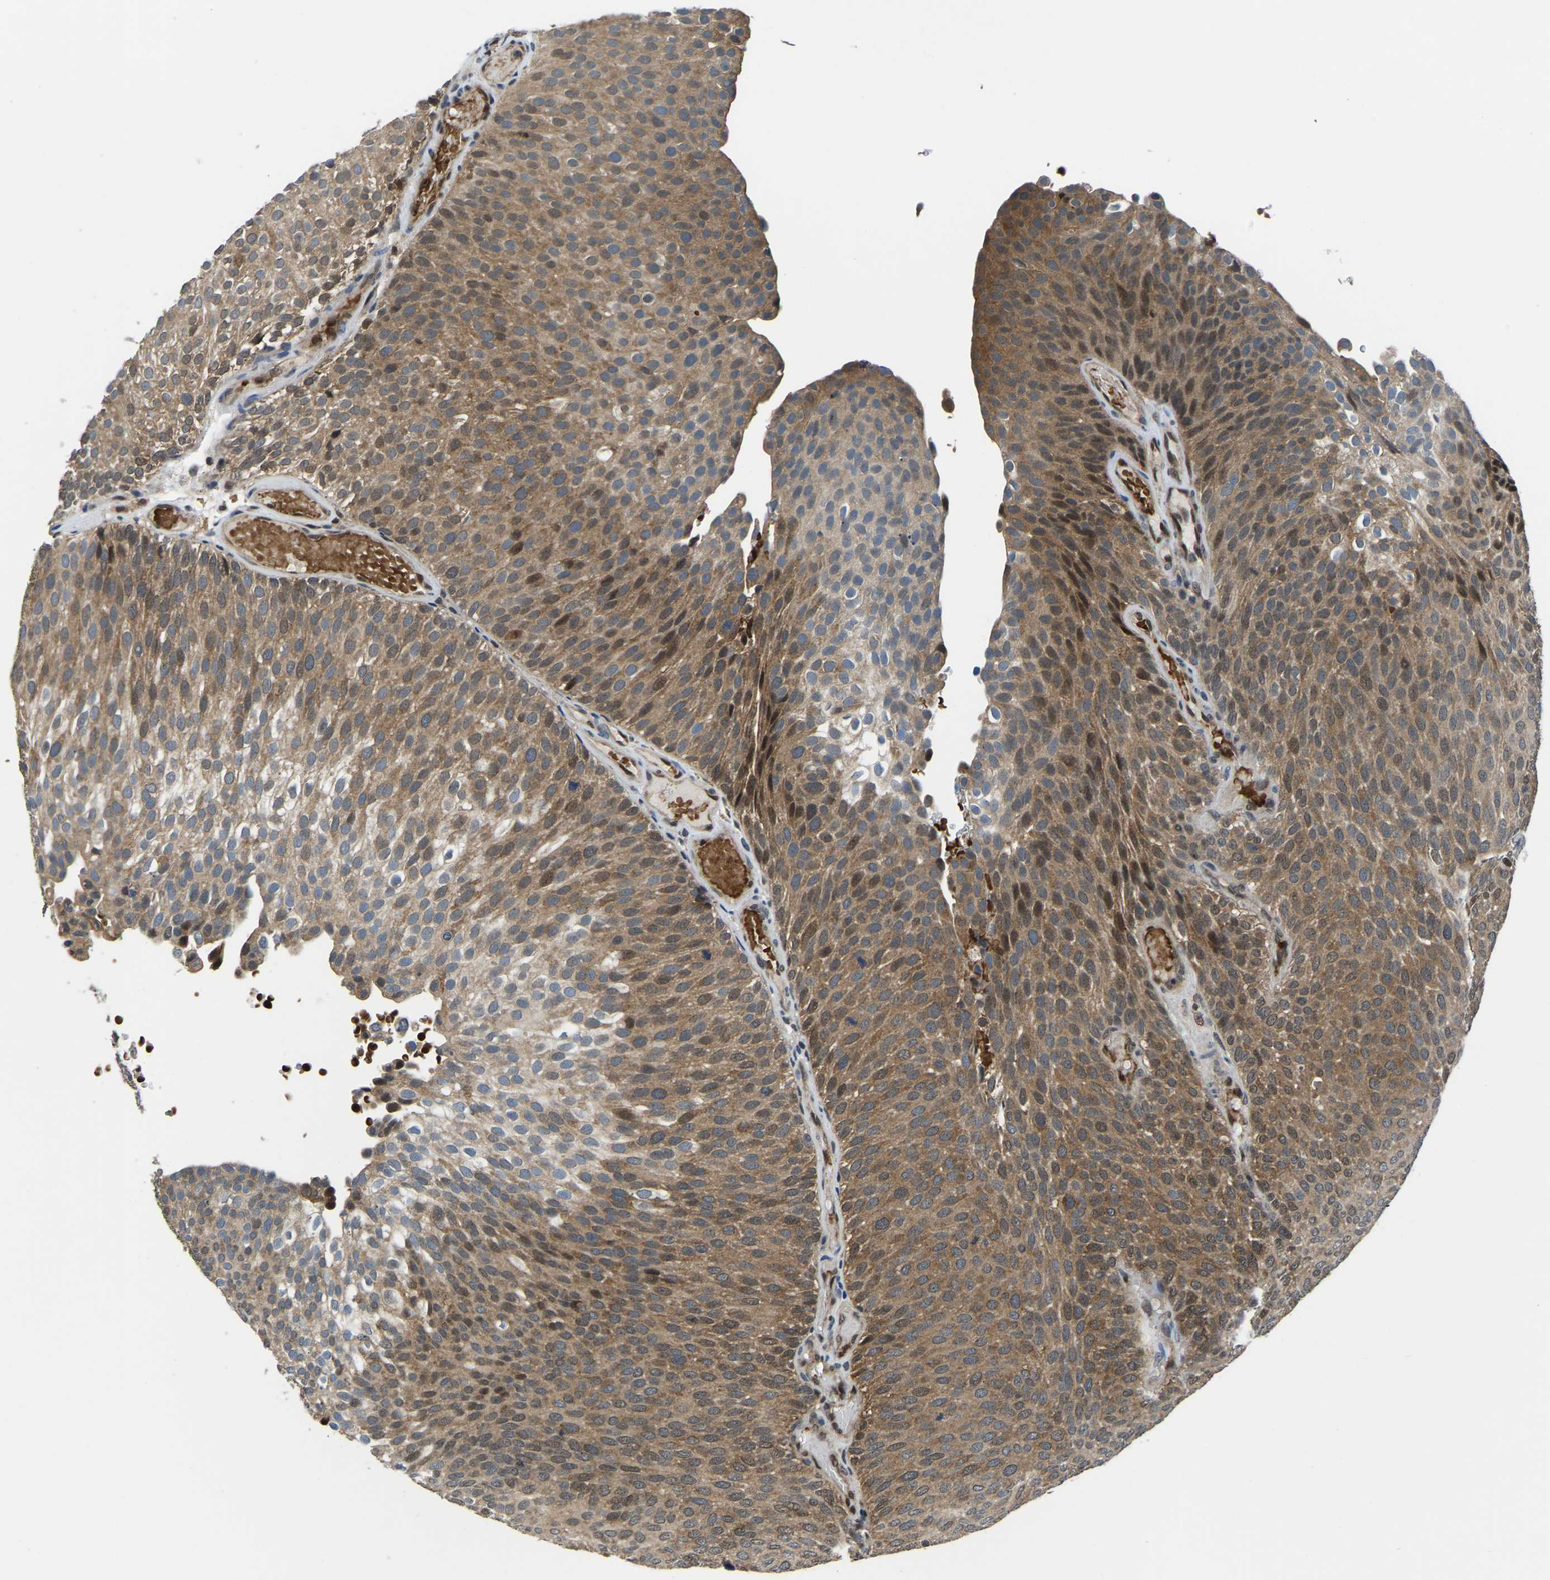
{"staining": {"intensity": "moderate", "quantity": ">75%", "location": "cytoplasmic/membranous,nuclear"}, "tissue": "urothelial cancer", "cell_type": "Tumor cells", "image_type": "cancer", "snomed": [{"axis": "morphology", "description": "Urothelial carcinoma, Low grade"}, {"axis": "topography", "description": "Urinary bladder"}], "caption": "Protein staining of urothelial cancer tissue exhibits moderate cytoplasmic/membranous and nuclear staining in about >75% of tumor cells. The protein of interest is stained brown, and the nuclei are stained in blue (DAB (3,3'-diaminobenzidine) IHC with brightfield microscopy, high magnification).", "gene": "DFFA", "patient": {"sex": "male", "age": 78}}